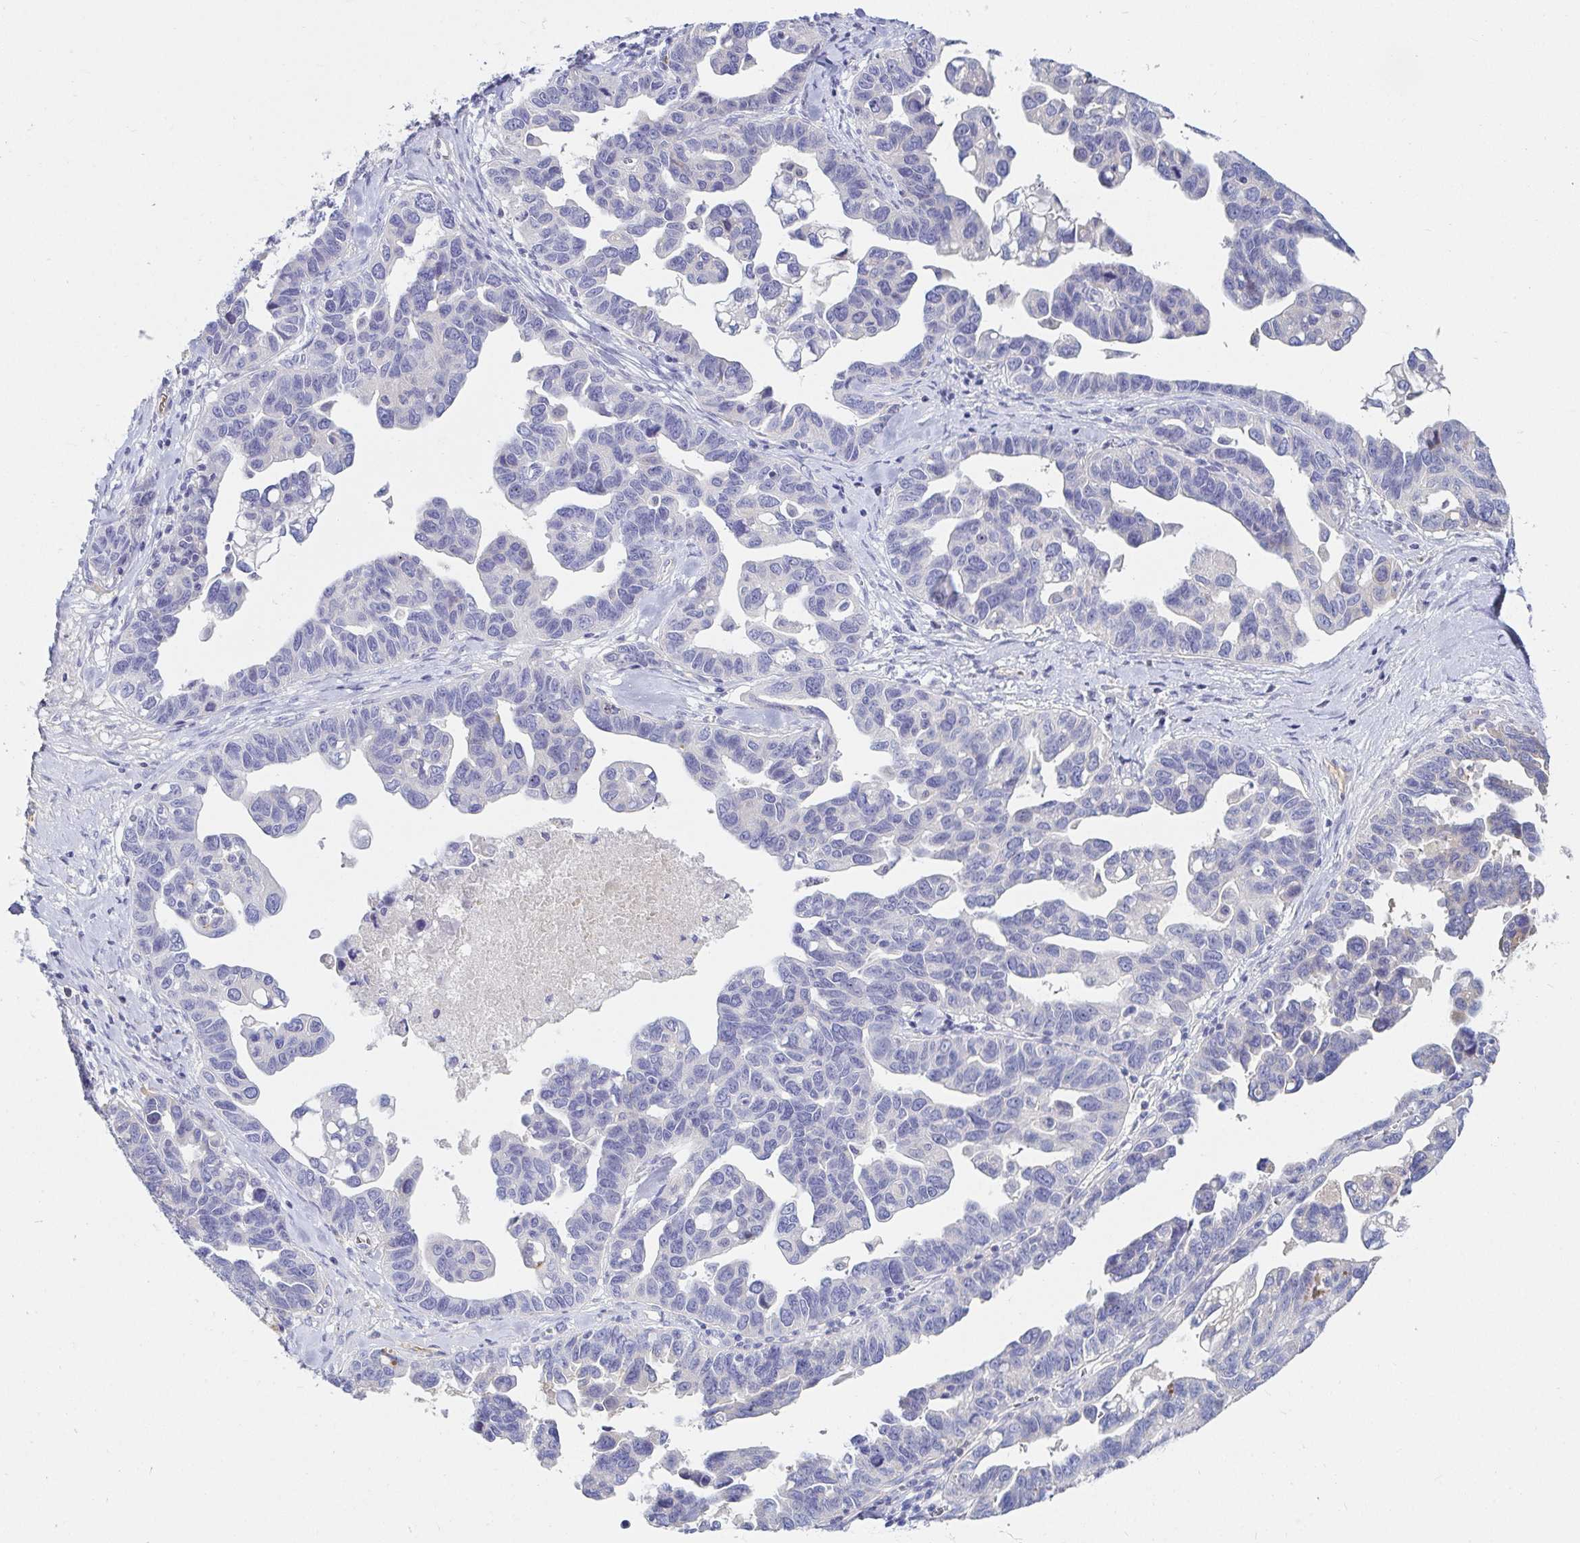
{"staining": {"intensity": "negative", "quantity": "none", "location": "none"}, "tissue": "ovarian cancer", "cell_type": "Tumor cells", "image_type": "cancer", "snomed": [{"axis": "morphology", "description": "Cystadenocarcinoma, serous, NOS"}, {"axis": "topography", "description": "Ovary"}], "caption": "High magnification brightfield microscopy of ovarian serous cystadenocarcinoma stained with DAB (3,3'-diaminobenzidine) (brown) and counterstained with hematoxylin (blue): tumor cells show no significant positivity. The staining was performed using DAB (3,3'-diaminobenzidine) to visualize the protein expression in brown, while the nuclei were stained in blue with hematoxylin (Magnification: 20x).", "gene": "C4orf17", "patient": {"sex": "female", "age": 69}}